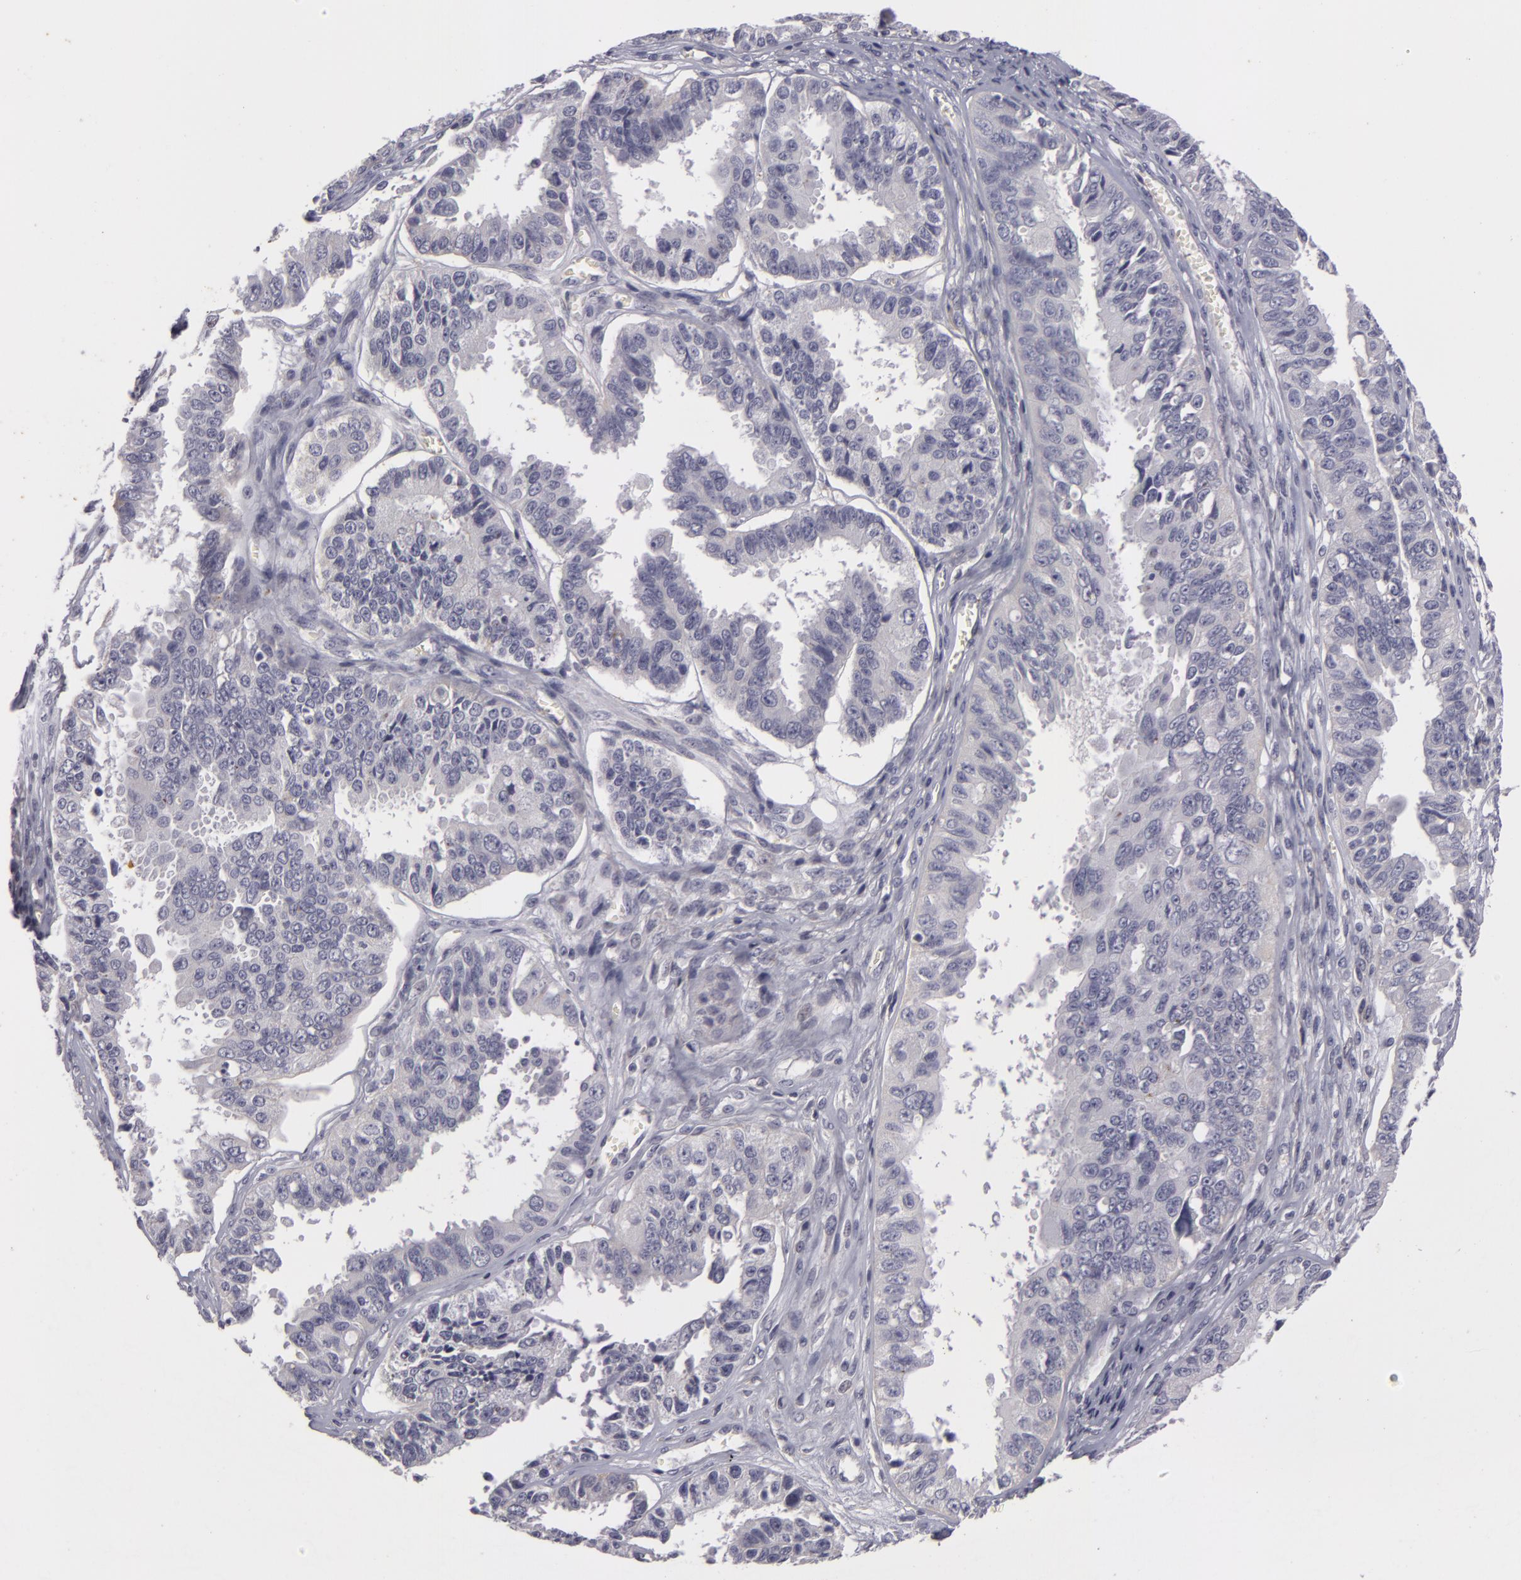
{"staining": {"intensity": "negative", "quantity": "none", "location": "none"}, "tissue": "ovarian cancer", "cell_type": "Tumor cells", "image_type": "cancer", "snomed": [{"axis": "morphology", "description": "Carcinoma, endometroid"}, {"axis": "topography", "description": "Ovary"}], "caption": "There is no significant positivity in tumor cells of ovarian cancer (endometroid carcinoma). Brightfield microscopy of immunohistochemistry (IHC) stained with DAB (brown) and hematoxylin (blue), captured at high magnification.", "gene": "NLGN4X", "patient": {"sex": "female", "age": 85}}